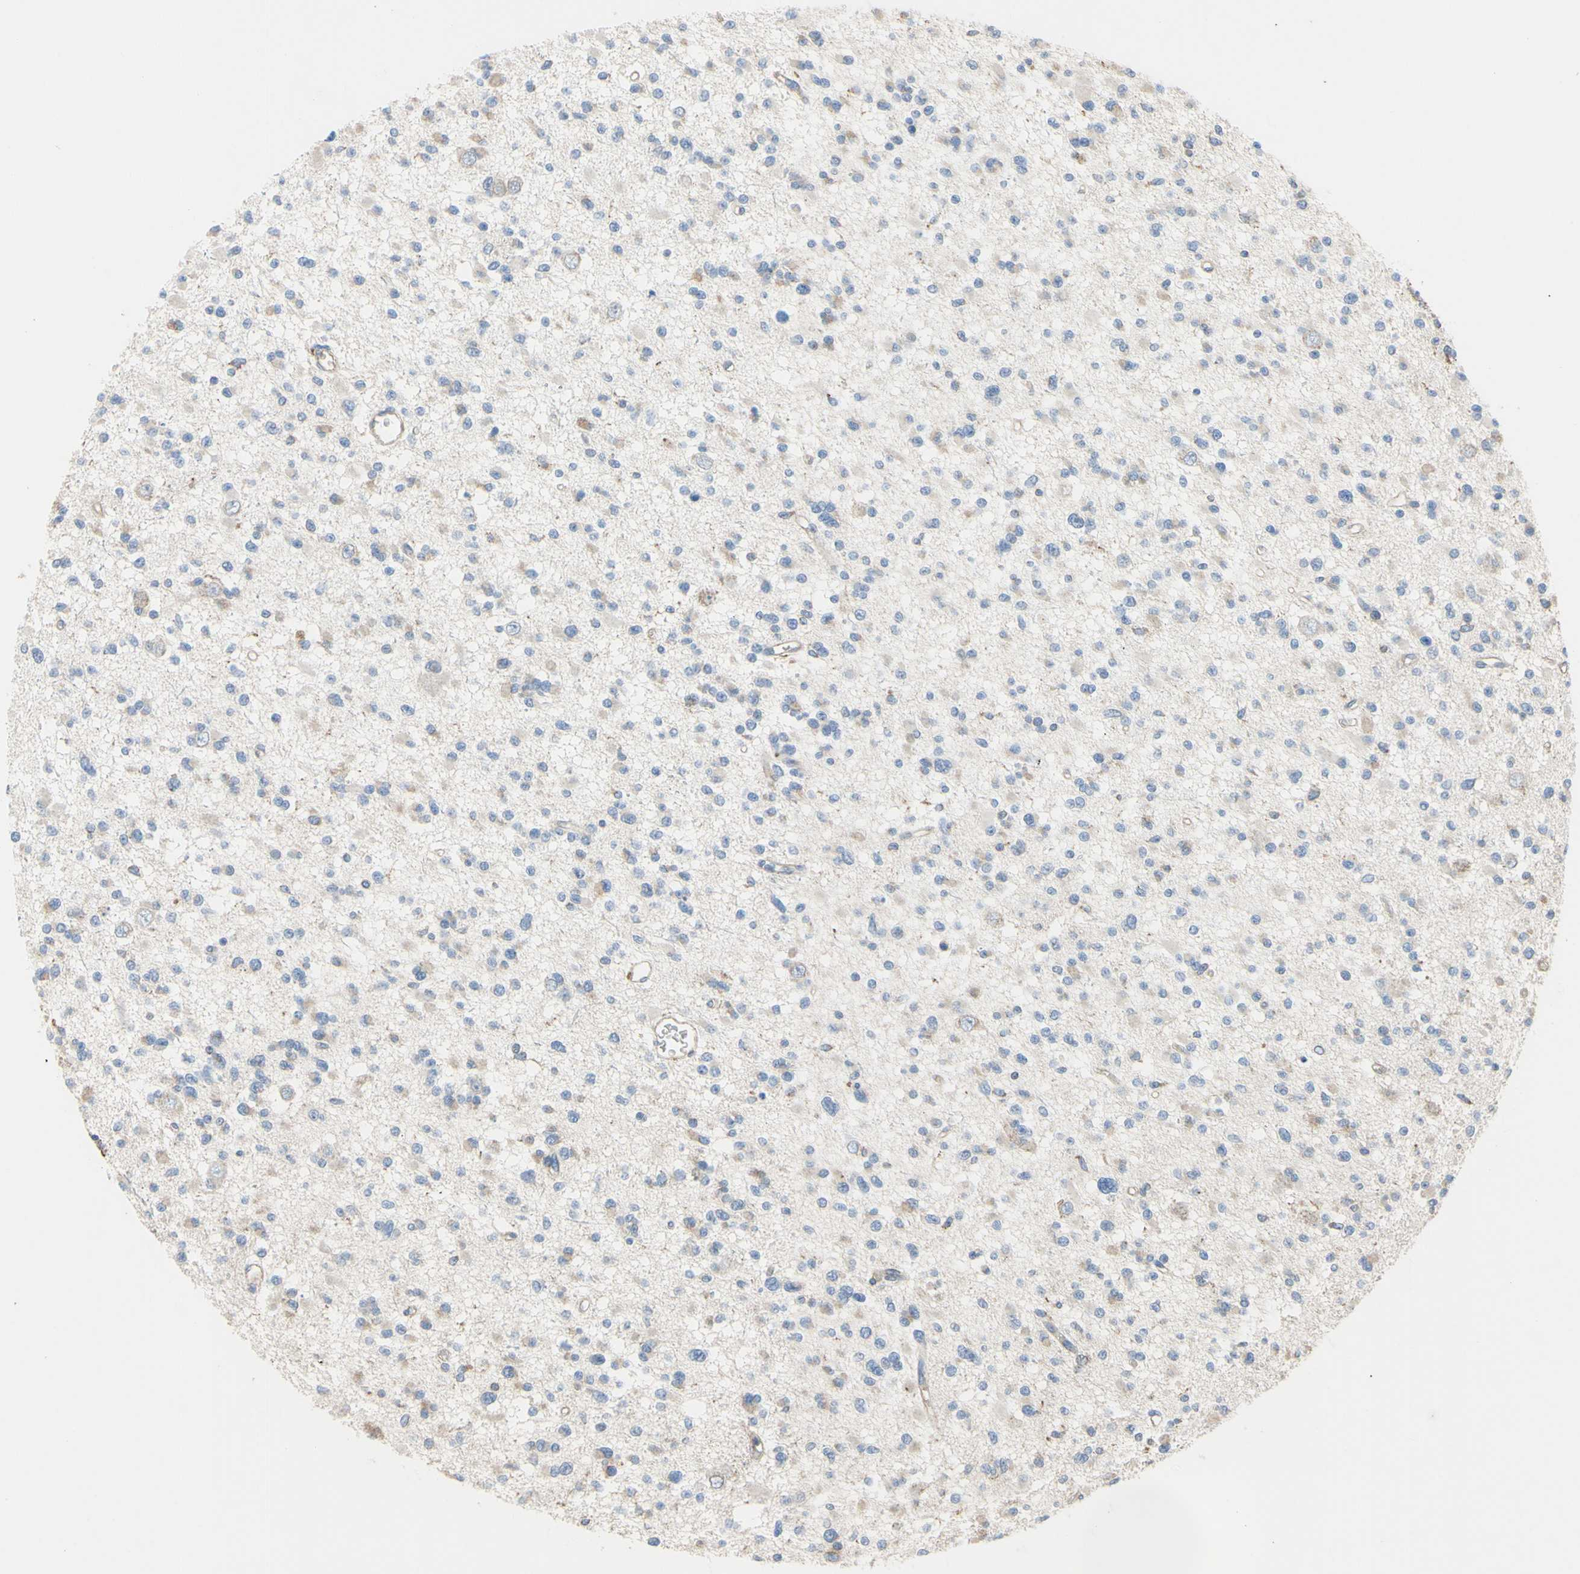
{"staining": {"intensity": "negative", "quantity": "none", "location": "none"}, "tissue": "glioma", "cell_type": "Tumor cells", "image_type": "cancer", "snomed": [{"axis": "morphology", "description": "Glioma, malignant, Low grade"}, {"axis": "topography", "description": "Brain"}], "caption": "Tumor cells show no significant protein positivity in glioma.", "gene": "BECN1", "patient": {"sex": "female", "age": 22}}